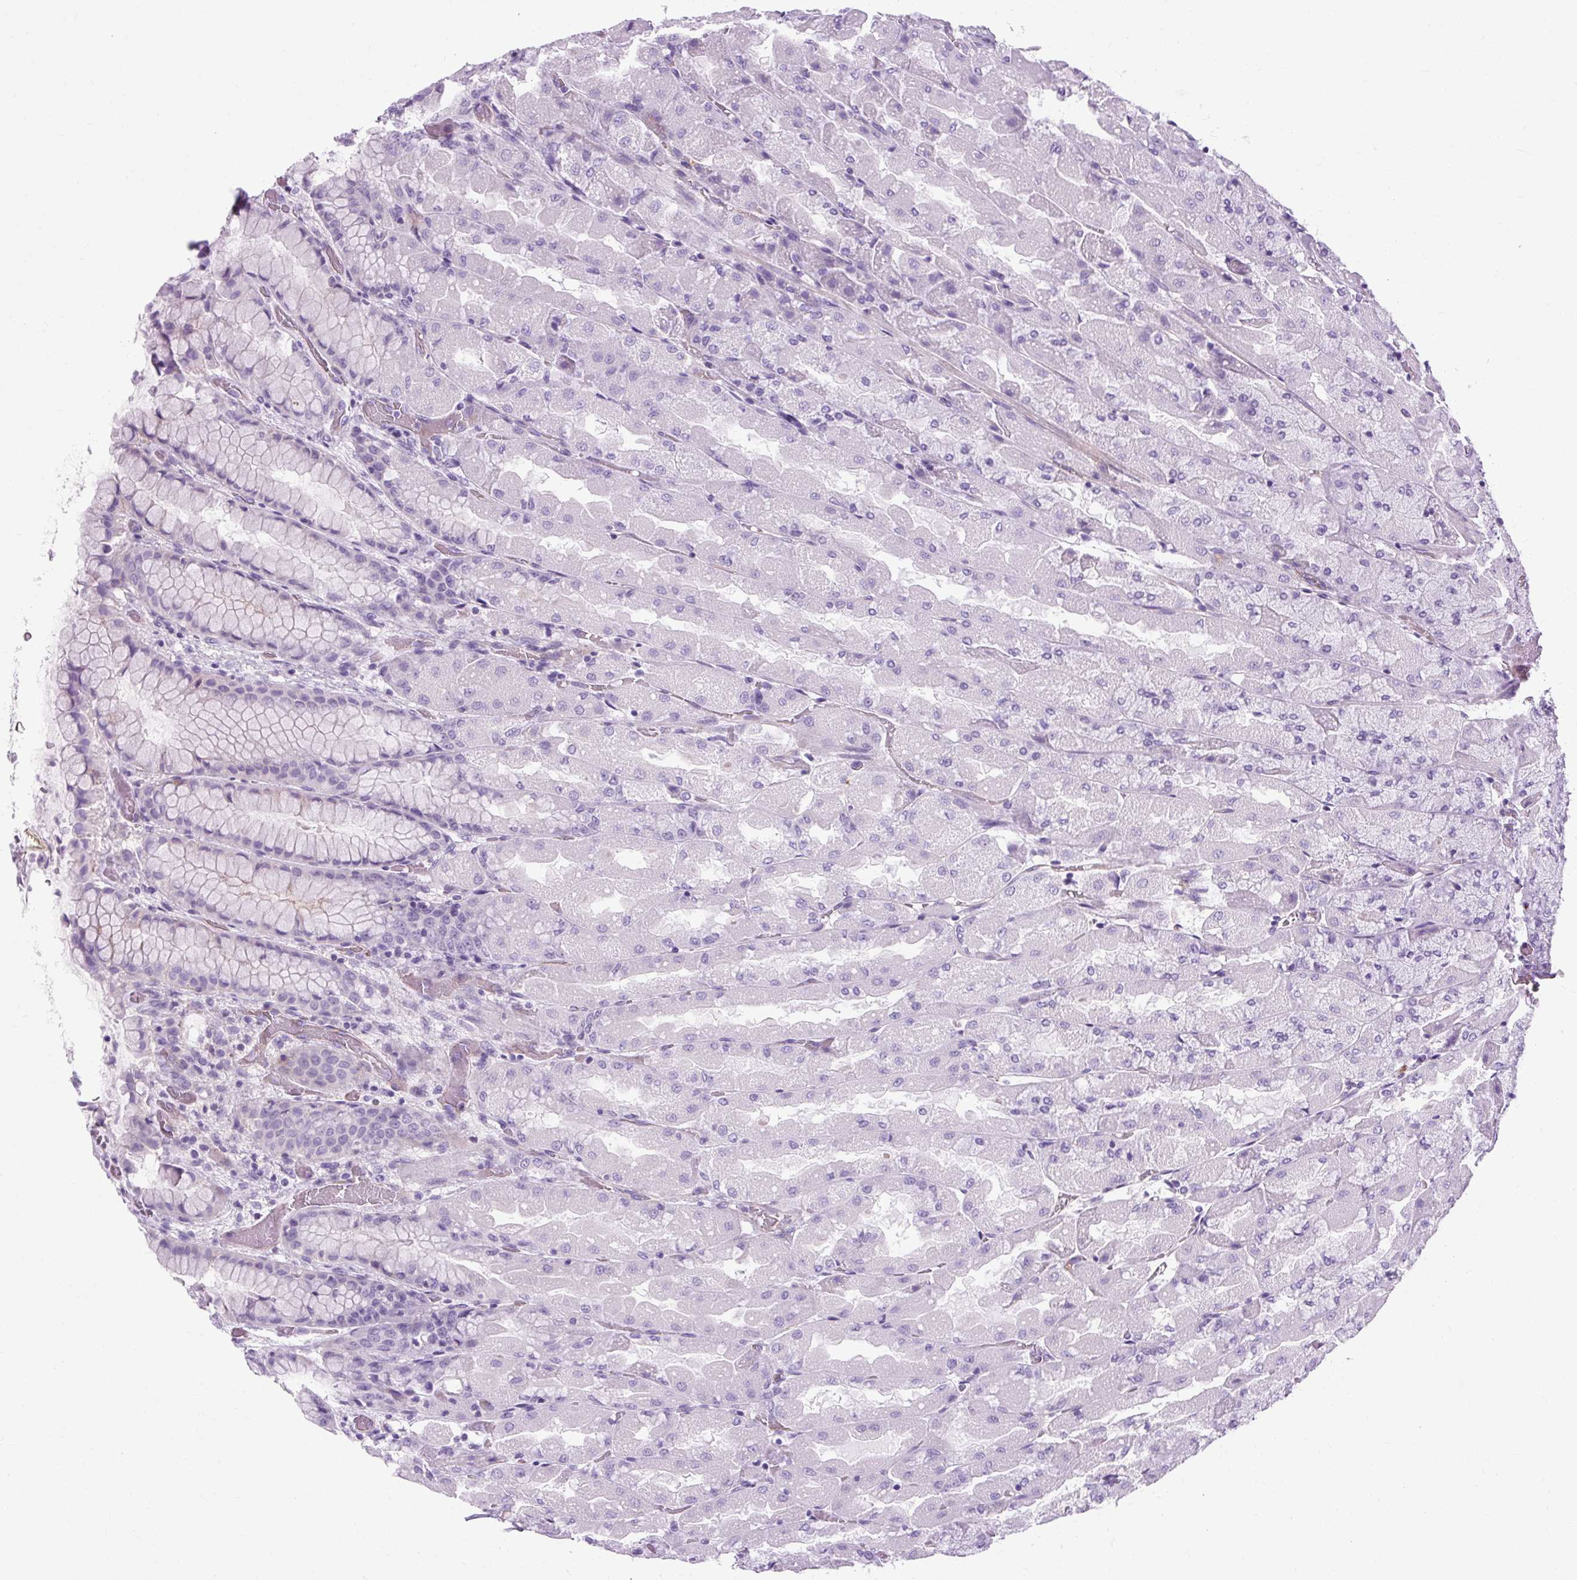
{"staining": {"intensity": "negative", "quantity": "none", "location": "none"}, "tissue": "stomach", "cell_type": "Glandular cells", "image_type": "normal", "snomed": [{"axis": "morphology", "description": "Normal tissue, NOS"}, {"axis": "topography", "description": "Stomach"}], "caption": "Immunohistochemistry (IHC) photomicrograph of benign human stomach stained for a protein (brown), which demonstrates no positivity in glandular cells.", "gene": "OOEP", "patient": {"sex": "female", "age": 61}}